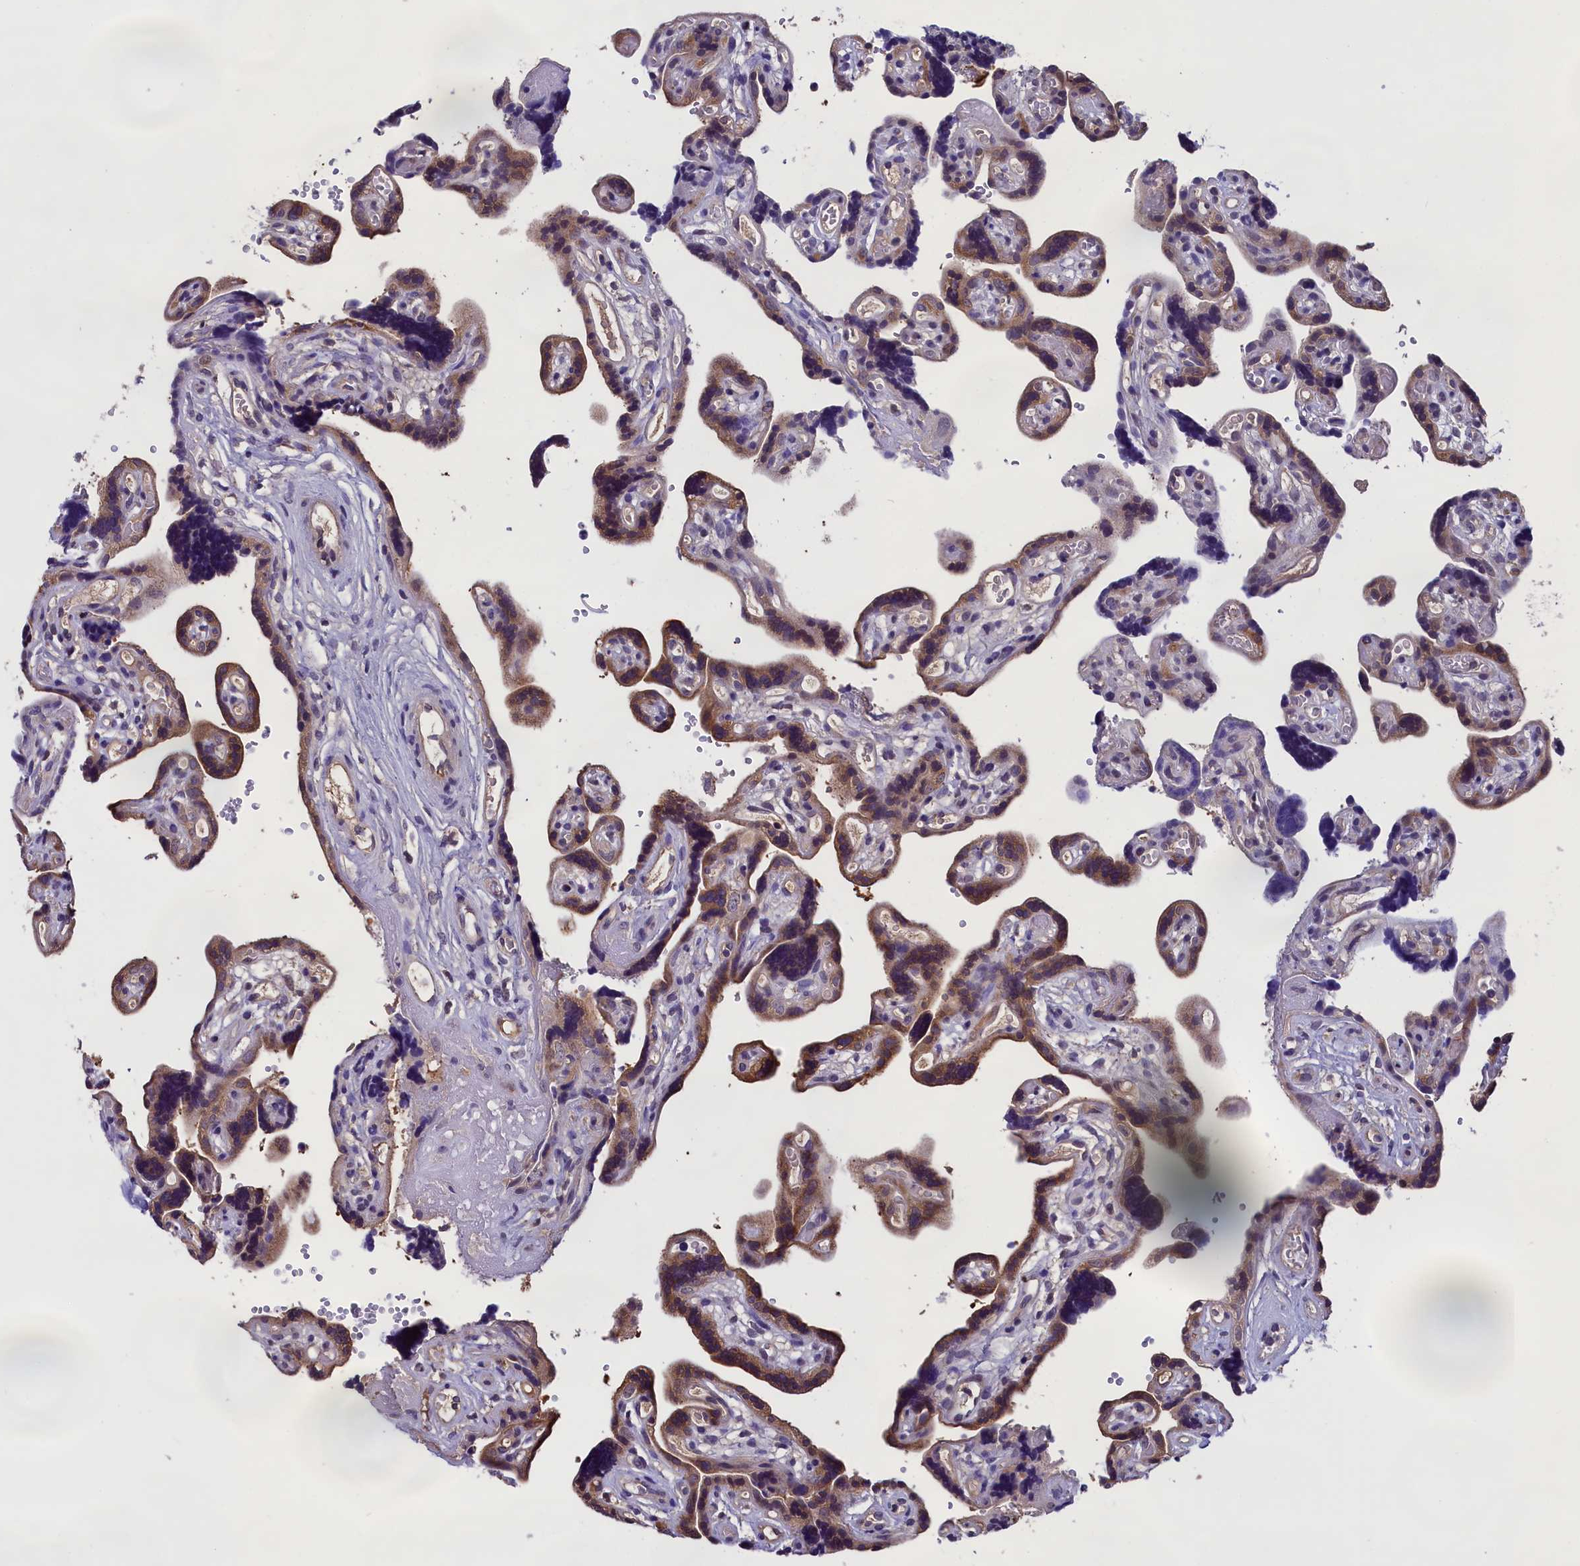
{"staining": {"intensity": "strong", "quantity": "25%-75%", "location": "cytoplasmic/membranous"}, "tissue": "placenta", "cell_type": "Trophoblastic cells", "image_type": "normal", "snomed": [{"axis": "morphology", "description": "Normal tissue, NOS"}, {"axis": "topography", "description": "Placenta"}], "caption": "Immunohistochemical staining of normal human placenta exhibits strong cytoplasmic/membranous protein staining in about 25%-75% of trophoblastic cells.", "gene": "ABCC8", "patient": {"sex": "female", "age": 30}}